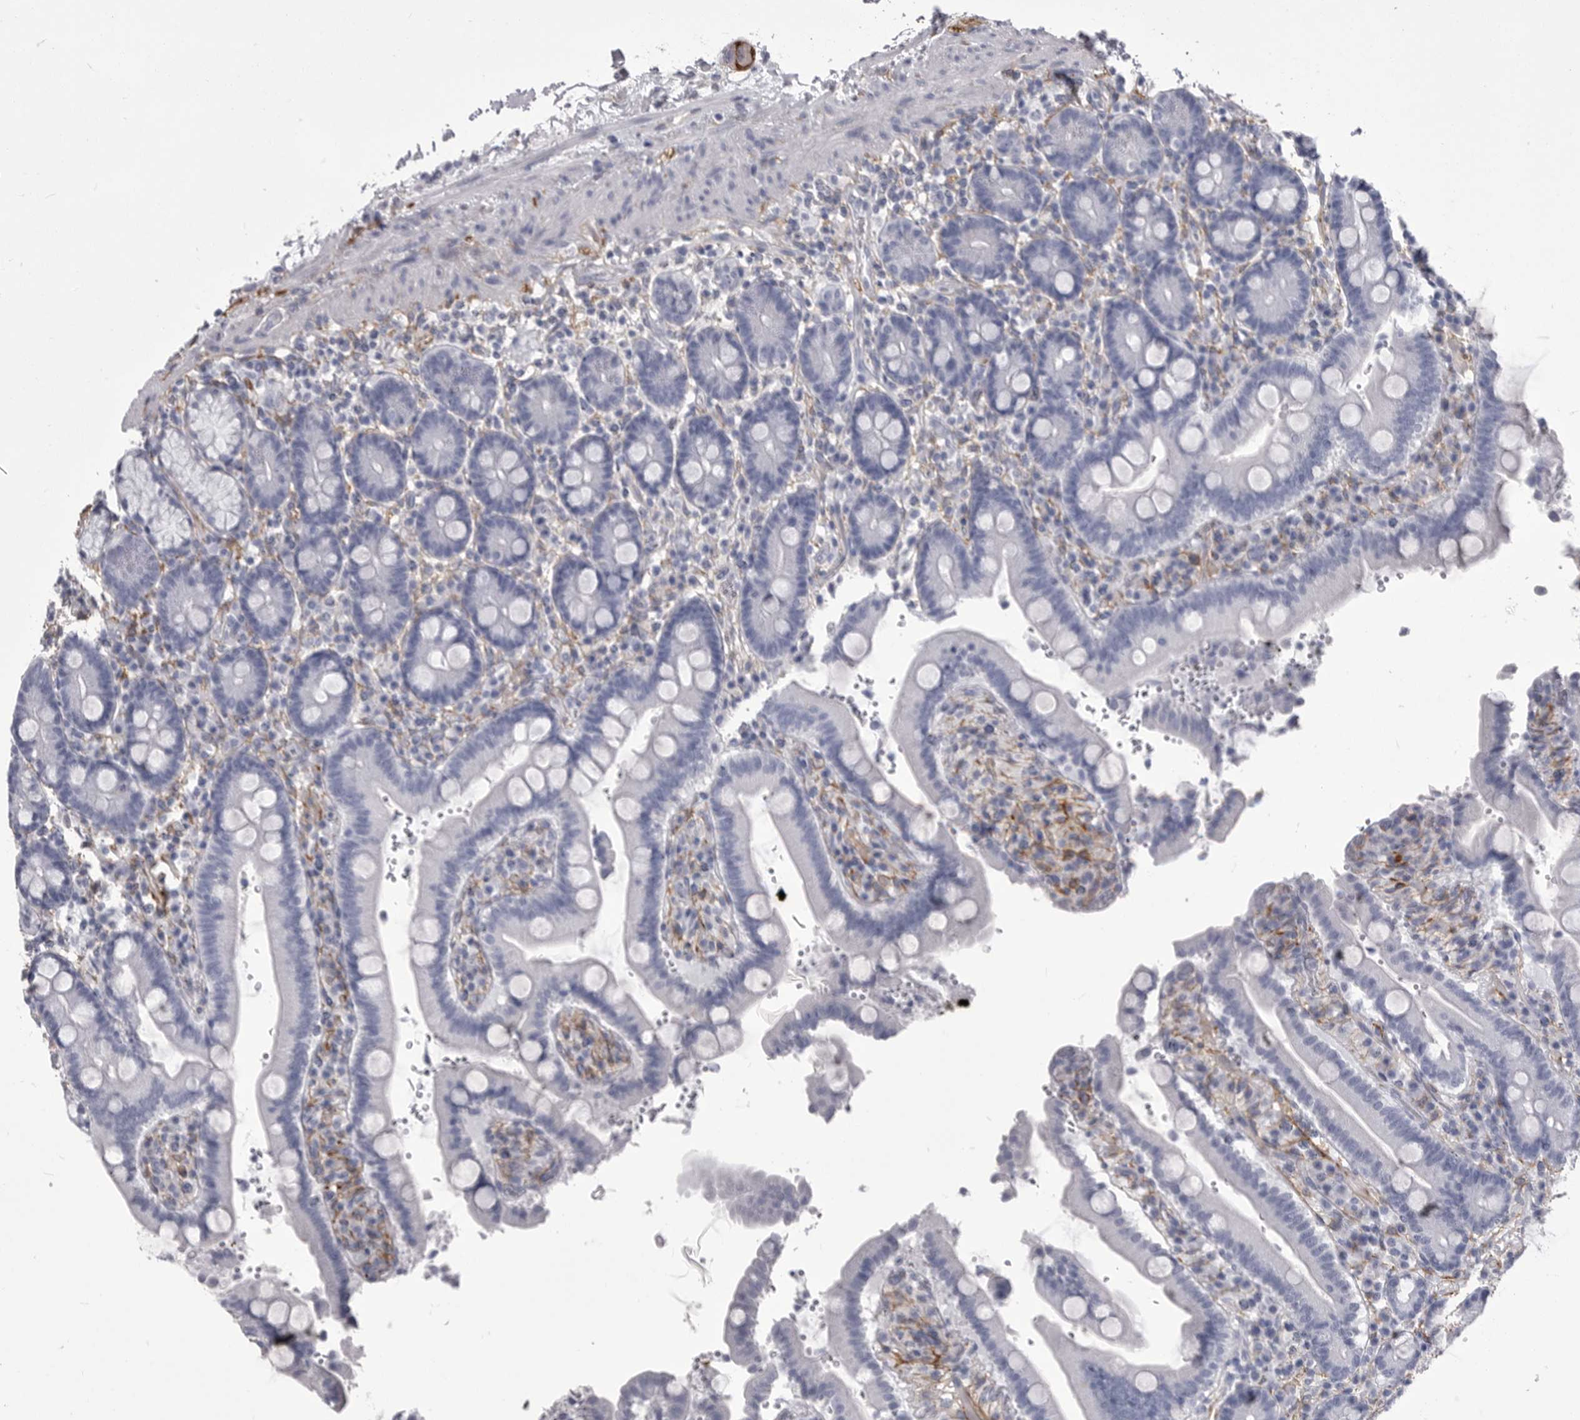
{"staining": {"intensity": "negative", "quantity": "none", "location": "none"}, "tissue": "duodenum", "cell_type": "Glandular cells", "image_type": "normal", "snomed": [{"axis": "morphology", "description": "Normal tissue, NOS"}, {"axis": "topography", "description": "Small intestine, NOS"}], "caption": "Protein analysis of benign duodenum shows no significant staining in glandular cells. (DAB immunohistochemistry (IHC) visualized using brightfield microscopy, high magnification).", "gene": "ANK2", "patient": {"sex": "female", "age": 71}}